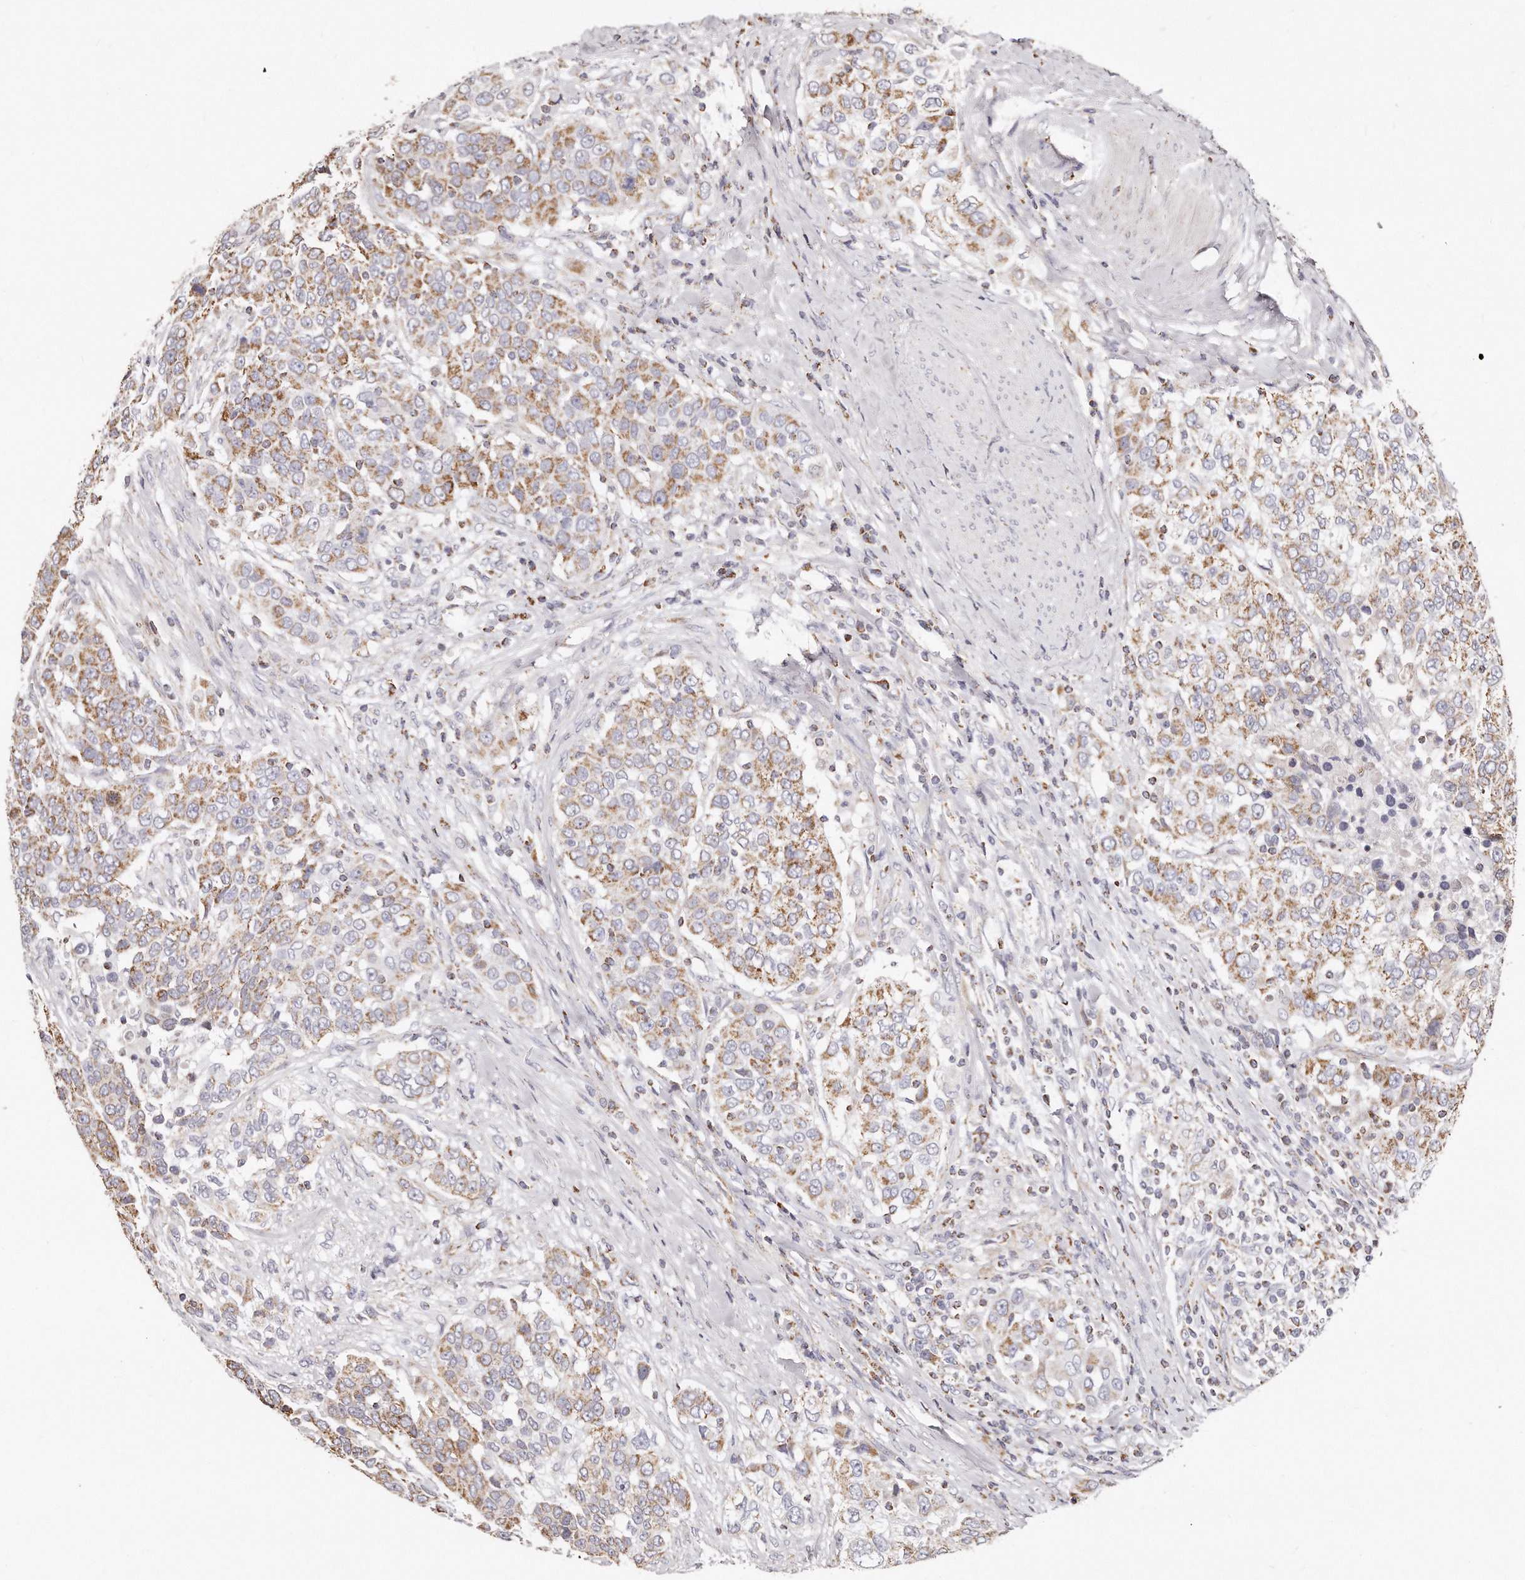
{"staining": {"intensity": "moderate", "quantity": ">75%", "location": "cytoplasmic/membranous"}, "tissue": "urothelial cancer", "cell_type": "Tumor cells", "image_type": "cancer", "snomed": [{"axis": "morphology", "description": "Urothelial carcinoma, High grade"}, {"axis": "topography", "description": "Urinary bladder"}], "caption": "About >75% of tumor cells in human urothelial cancer display moderate cytoplasmic/membranous protein positivity as visualized by brown immunohistochemical staining.", "gene": "RTKN", "patient": {"sex": "female", "age": 80}}